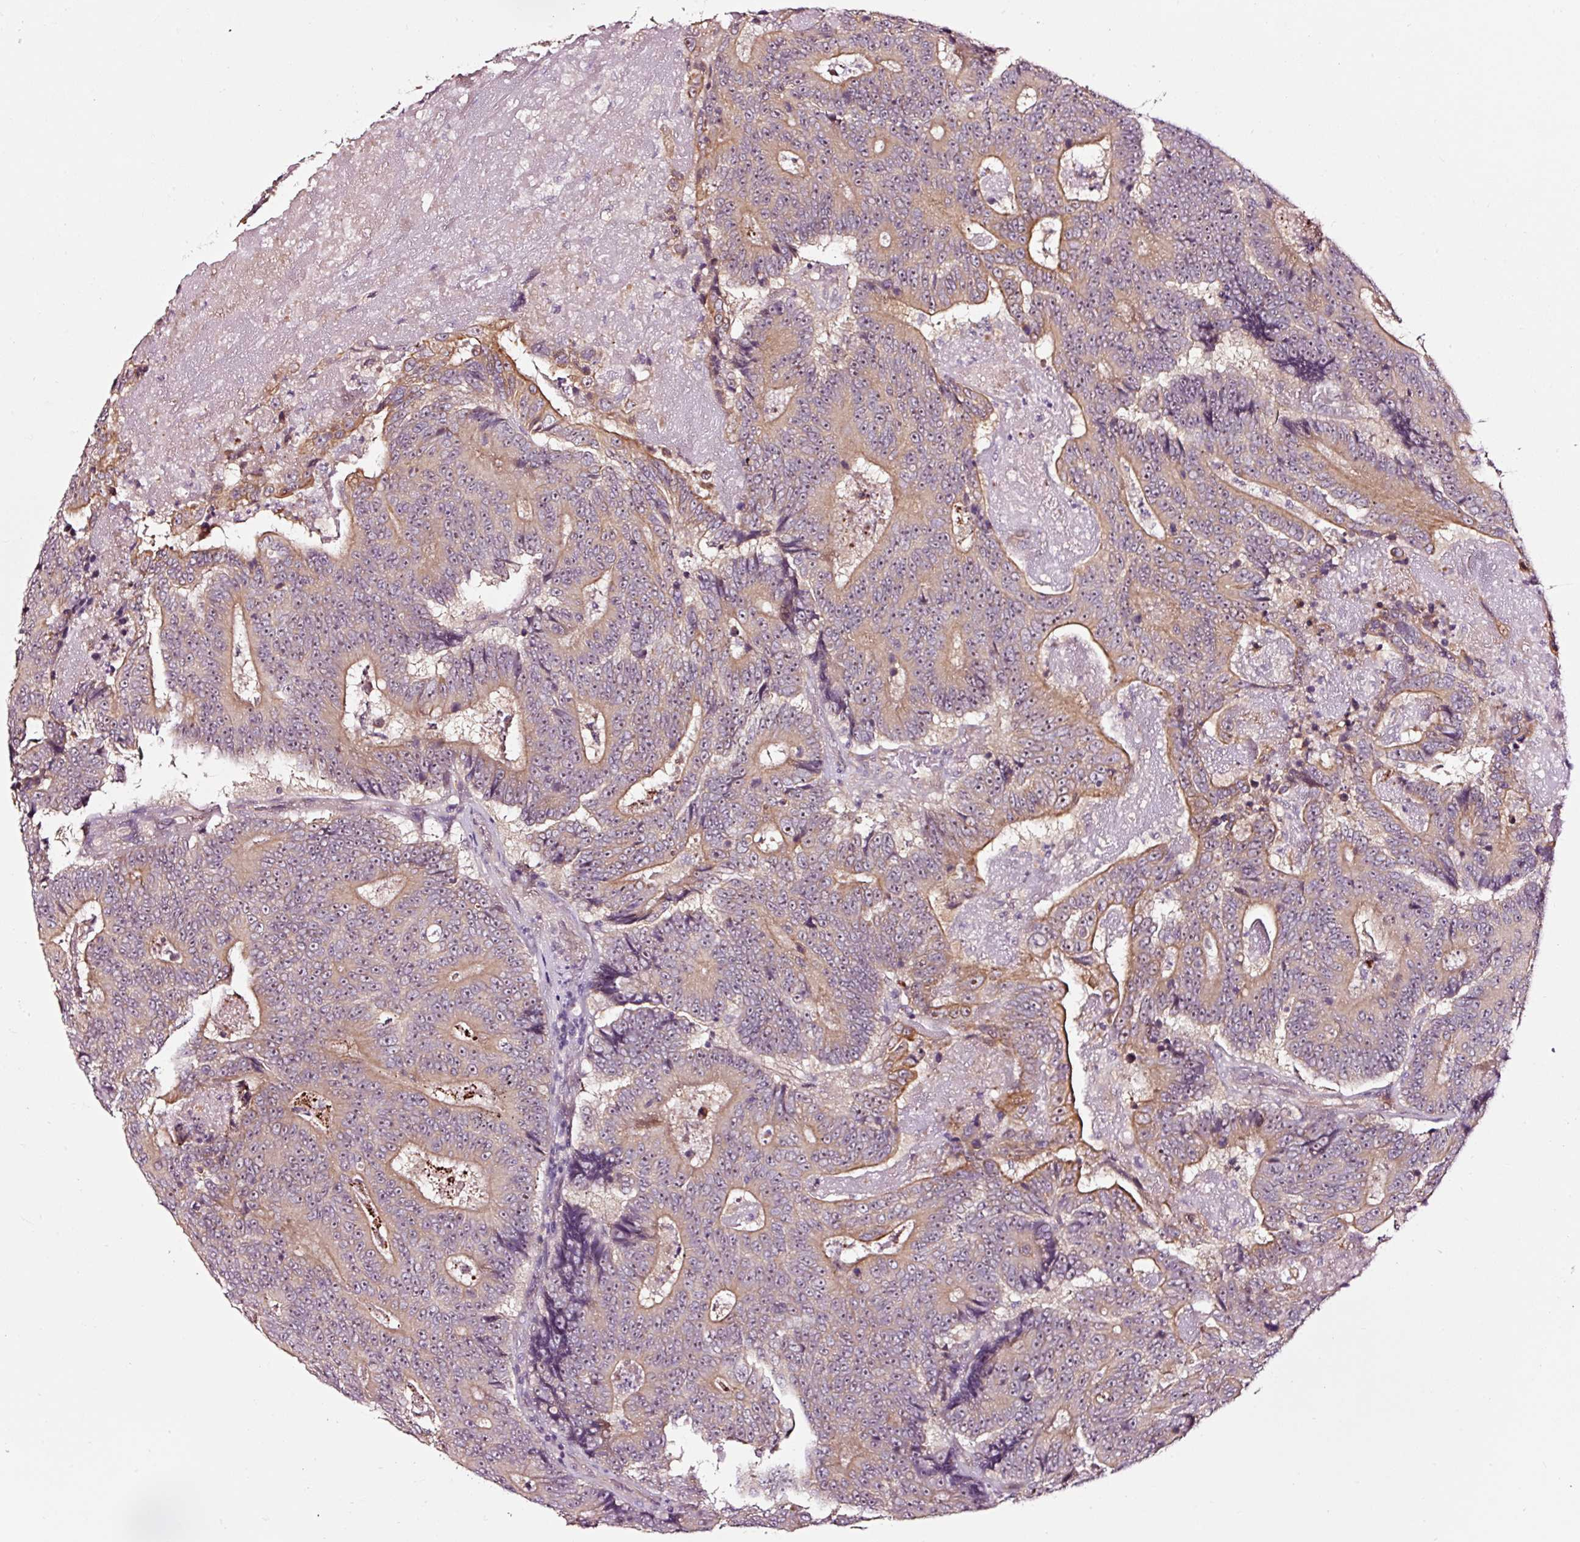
{"staining": {"intensity": "moderate", "quantity": "<25%", "location": "cytoplasmic/membranous"}, "tissue": "colorectal cancer", "cell_type": "Tumor cells", "image_type": "cancer", "snomed": [{"axis": "morphology", "description": "Adenocarcinoma, NOS"}, {"axis": "topography", "description": "Colon"}], "caption": "Colorectal adenocarcinoma tissue demonstrates moderate cytoplasmic/membranous positivity in approximately <25% of tumor cells, visualized by immunohistochemistry. (Stains: DAB (3,3'-diaminobenzidine) in brown, nuclei in blue, Microscopy: brightfield microscopy at high magnification).", "gene": "UTP14A", "patient": {"sex": "male", "age": 83}}